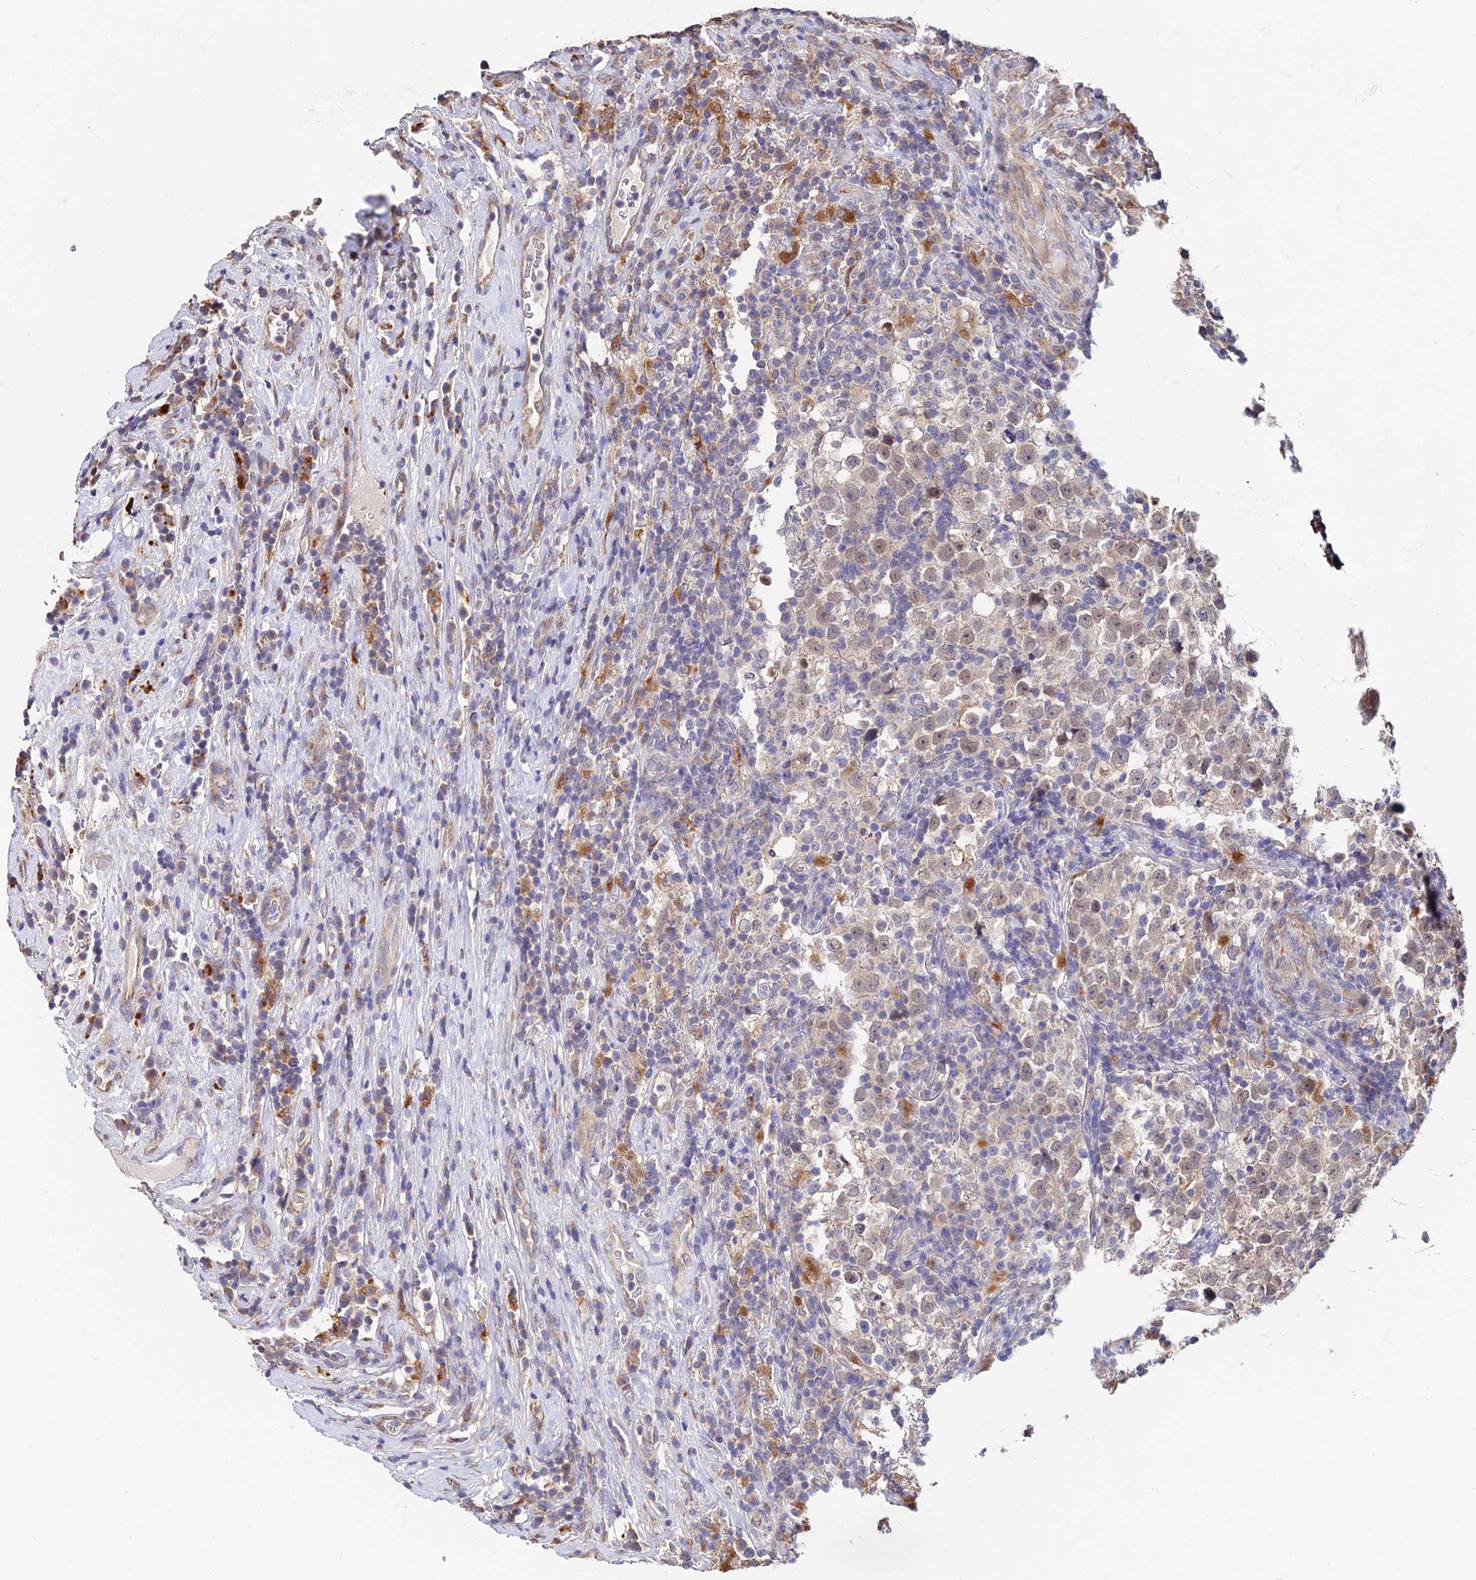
{"staining": {"intensity": "weak", "quantity": "25%-75%", "location": "nuclear"}, "tissue": "testis cancer", "cell_type": "Tumor cells", "image_type": "cancer", "snomed": [{"axis": "morphology", "description": "Normal tissue, NOS"}, {"axis": "morphology", "description": "Seminoma, NOS"}, {"axis": "topography", "description": "Testis"}], "caption": "Protein staining of seminoma (testis) tissue shows weak nuclear staining in approximately 25%-75% of tumor cells. The staining was performed using DAB to visualize the protein expression in brown, while the nuclei were stained in blue with hematoxylin (Magnification: 20x).", "gene": "ACTR5", "patient": {"sex": "male", "age": 43}}